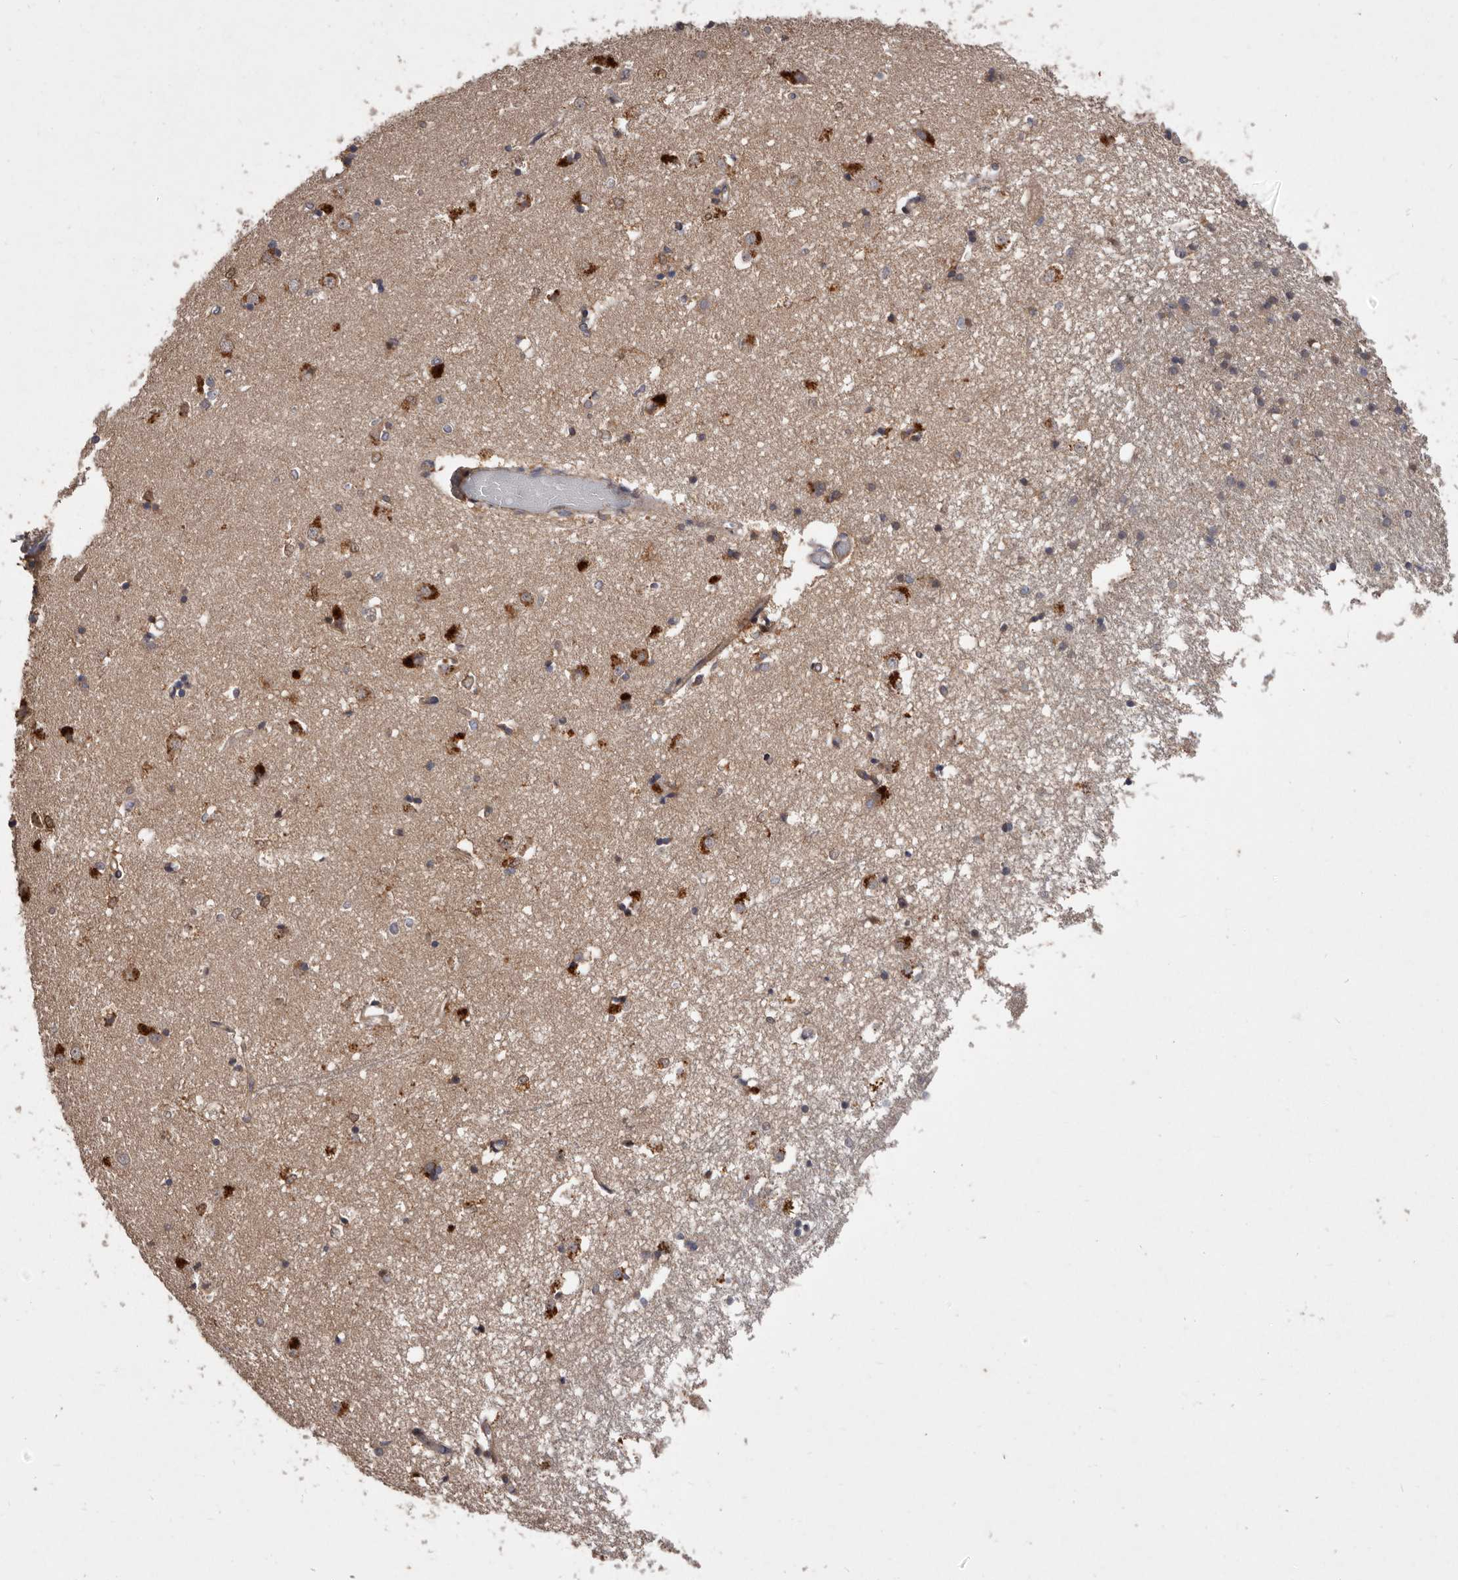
{"staining": {"intensity": "moderate", "quantity": "<25%", "location": "cytoplasmic/membranous"}, "tissue": "caudate", "cell_type": "Glial cells", "image_type": "normal", "snomed": [{"axis": "morphology", "description": "Normal tissue, NOS"}, {"axis": "topography", "description": "Lateral ventricle wall"}], "caption": "This histopathology image demonstrates normal caudate stained with IHC to label a protein in brown. The cytoplasmic/membranous of glial cells show moderate positivity for the protein. Nuclei are counter-stained blue.", "gene": "FLAD1", "patient": {"sex": "male", "age": 45}}